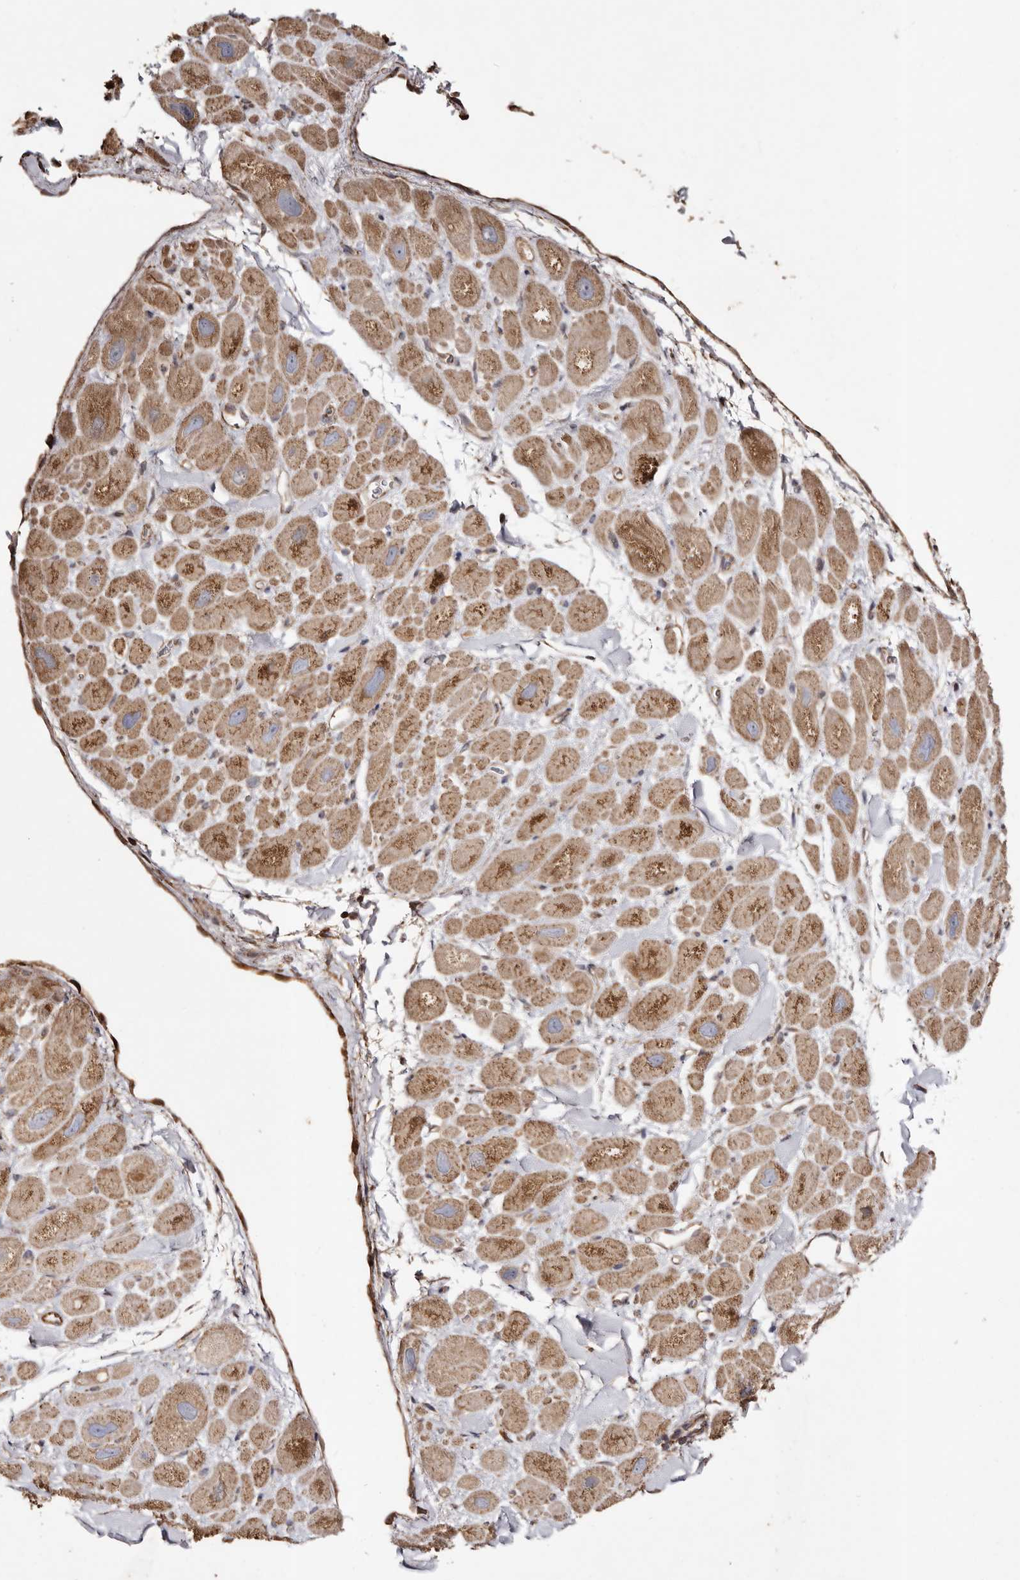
{"staining": {"intensity": "moderate", "quantity": ">75%", "location": "cytoplasmic/membranous"}, "tissue": "heart muscle", "cell_type": "Cardiomyocytes", "image_type": "normal", "snomed": [{"axis": "morphology", "description": "Normal tissue, NOS"}, {"axis": "topography", "description": "Heart"}], "caption": "High-power microscopy captured an immunohistochemistry photomicrograph of normal heart muscle, revealing moderate cytoplasmic/membranous staining in approximately >75% of cardiomyocytes. Using DAB (brown) and hematoxylin (blue) stains, captured at high magnification using brightfield microscopy.", "gene": "MACC1", "patient": {"sex": "male", "age": 49}}